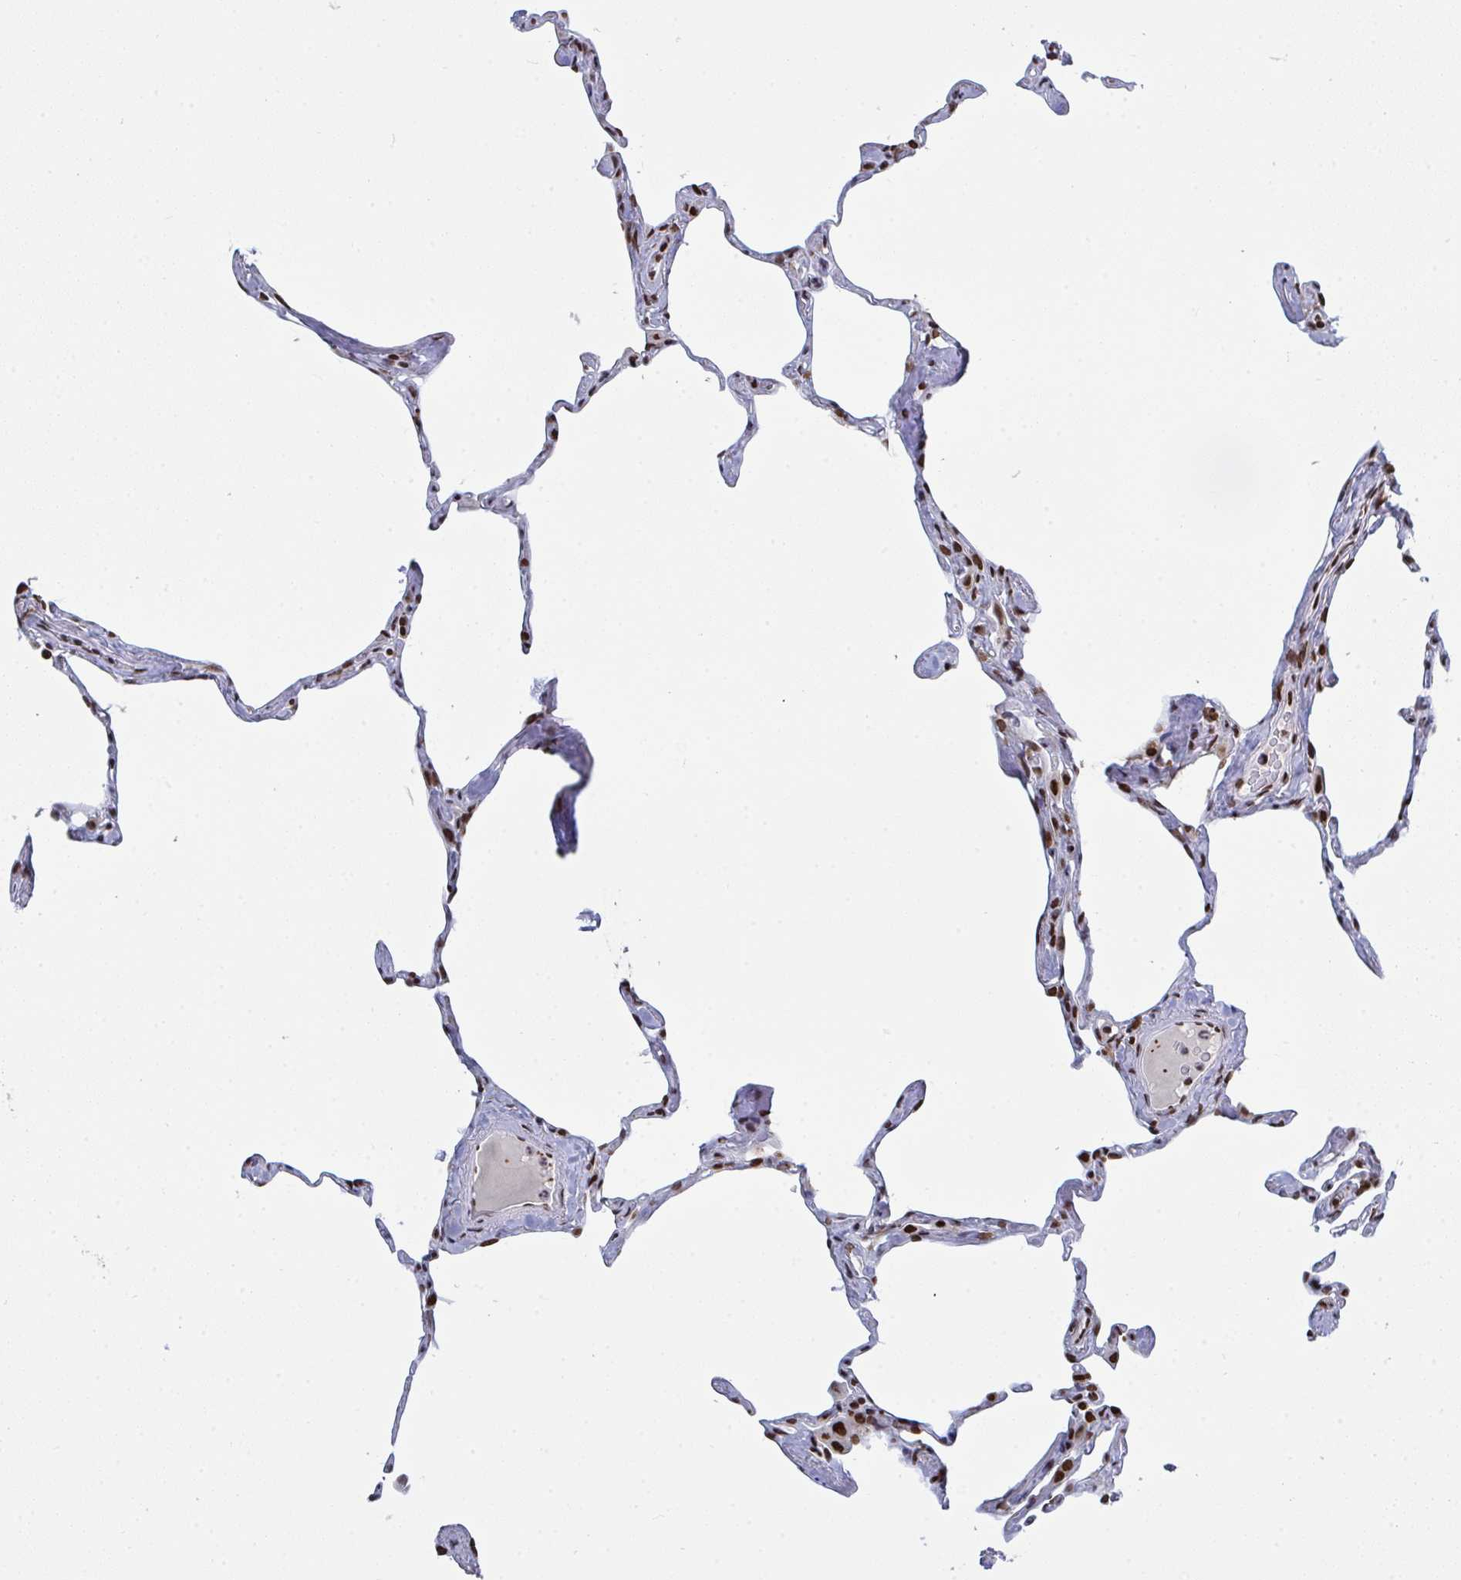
{"staining": {"intensity": "strong", "quantity": ">75%", "location": "nuclear"}, "tissue": "lung", "cell_type": "Alveolar cells", "image_type": "normal", "snomed": [{"axis": "morphology", "description": "Normal tissue, NOS"}, {"axis": "topography", "description": "Lung"}], "caption": "This image demonstrates benign lung stained with IHC to label a protein in brown. The nuclear of alveolar cells show strong positivity for the protein. Nuclei are counter-stained blue.", "gene": "ZNF607", "patient": {"sex": "male", "age": 65}}